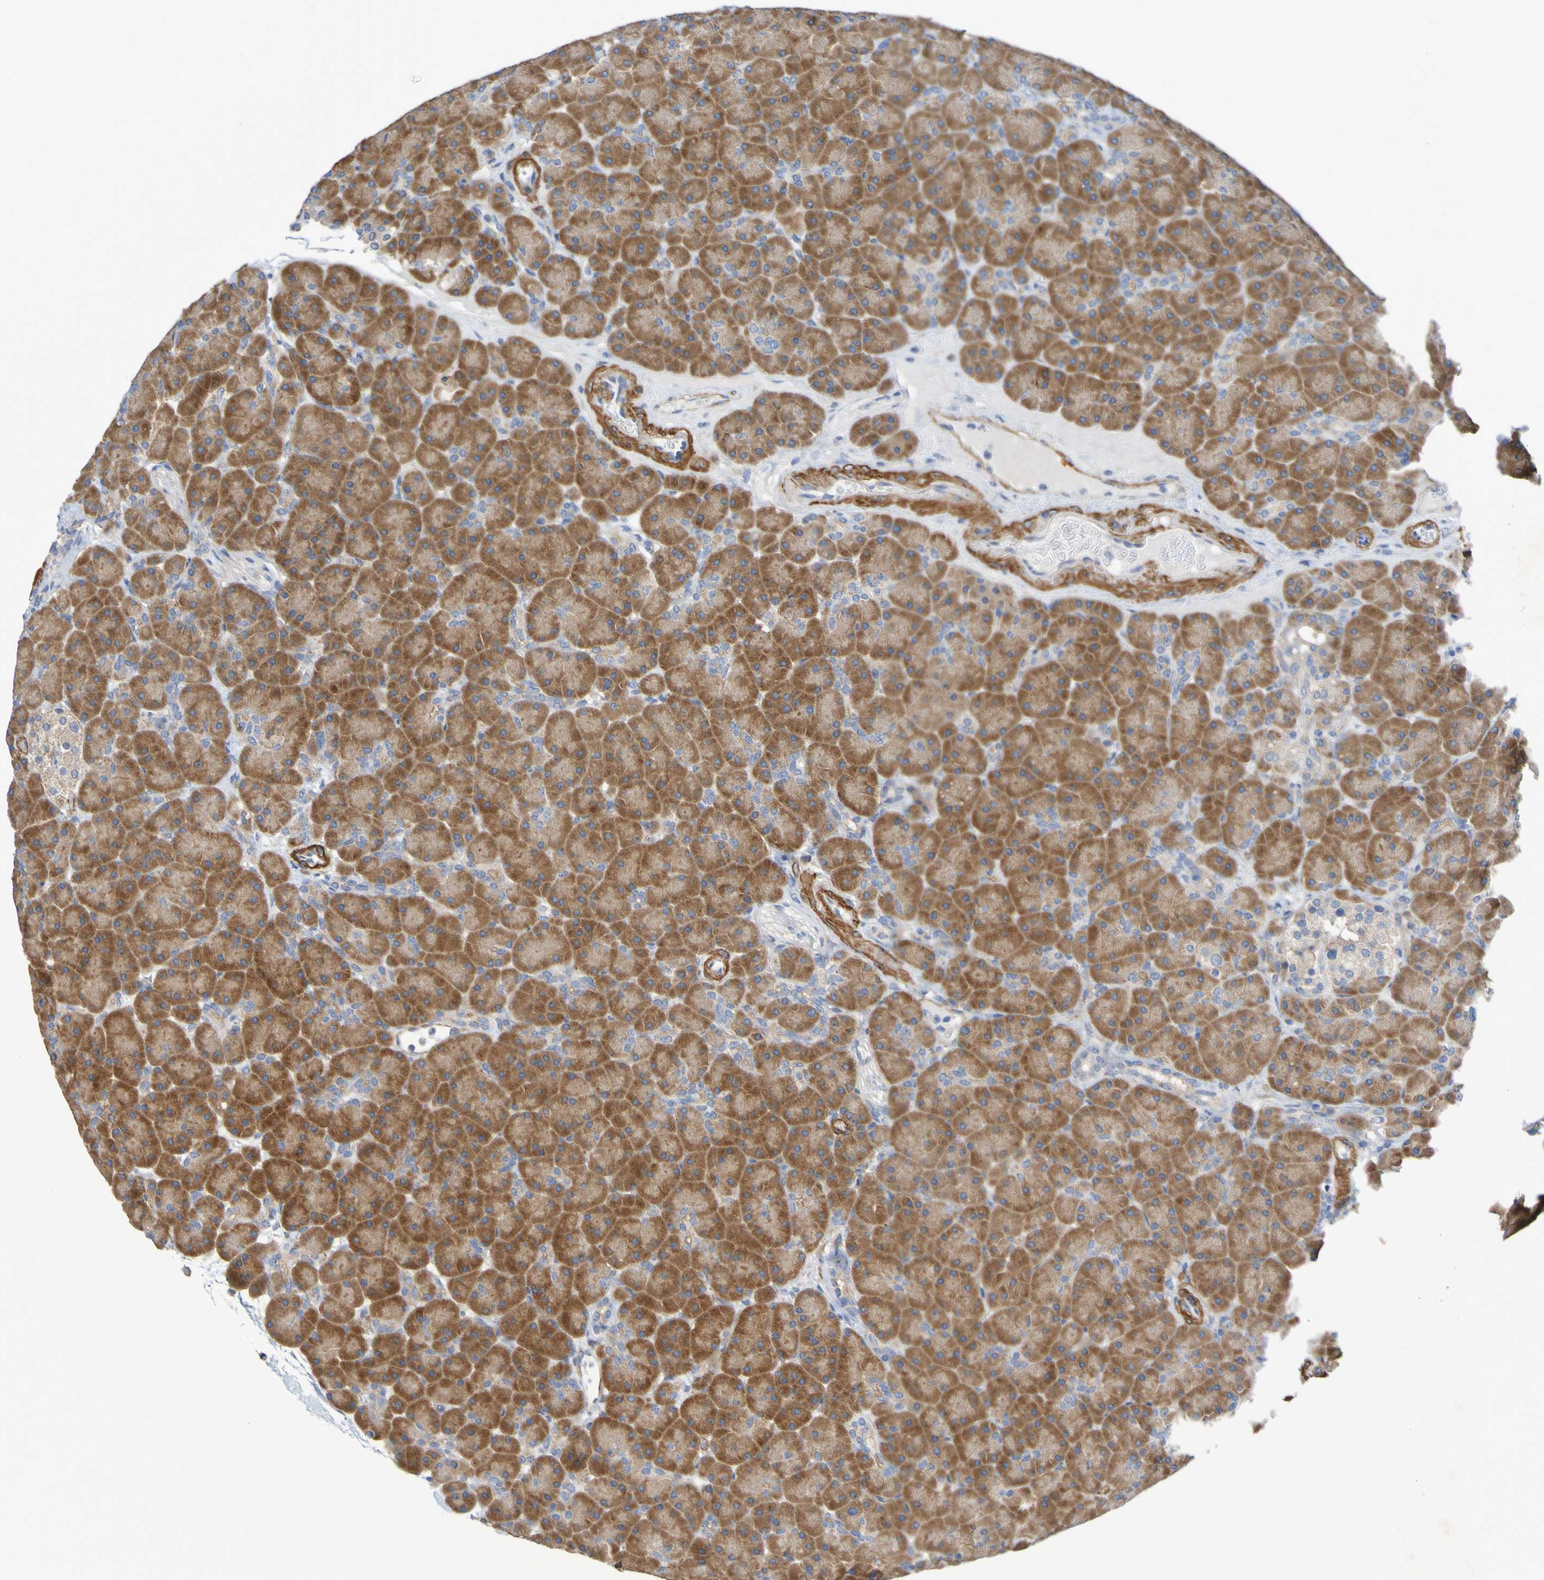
{"staining": {"intensity": "strong", "quantity": "25%-75%", "location": "cytoplasmic/membranous"}, "tissue": "pancreas", "cell_type": "Exocrine glandular cells", "image_type": "normal", "snomed": [{"axis": "morphology", "description": "Normal tissue, NOS"}, {"axis": "topography", "description": "Pancreas"}], "caption": "DAB (3,3'-diaminobenzidine) immunohistochemical staining of normal pancreas displays strong cytoplasmic/membranous protein positivity in approximately 25%-75% of exocrine glandular cells.", "gene": "SRPRB", "patient": {"sex": "male", "age": 66}}